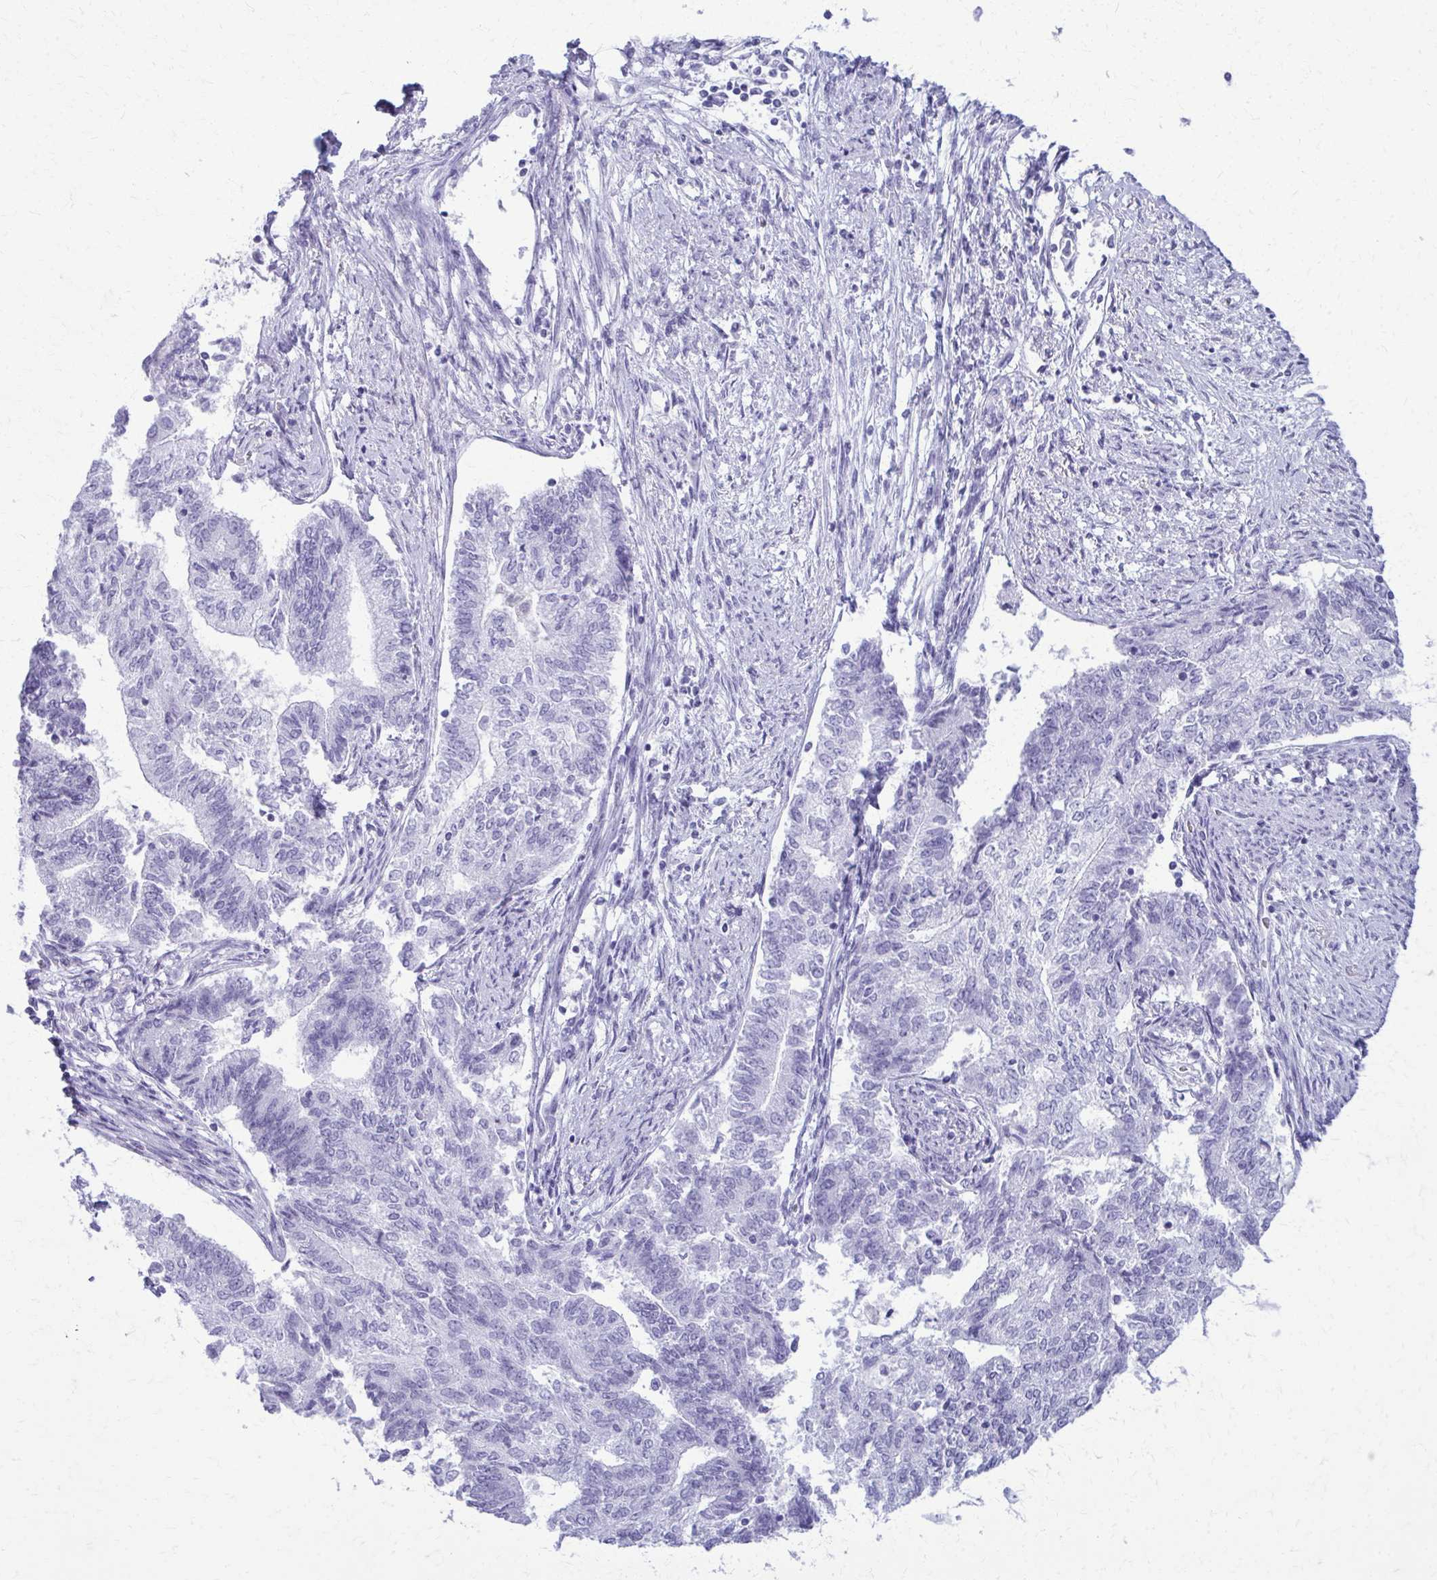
{"staining": {"intensity": "negative", "quantity": "none", "location": "none"}, "tissue": "endometrial cancer", "cell_type": "Tumor cells", "image_type": "cancer", "snomed": [{"axis": "morphology", "description": "Adenocarcinoma, NOS"}, {"axis": "topography", "description": "Endometrium"}], "caption": "Immunohistochemical staining of endometrial cancer demonstrates no significant staining in tumor cells.", "gene": "ACSM2B", "patient": {"sex": "female", "age": 65}}